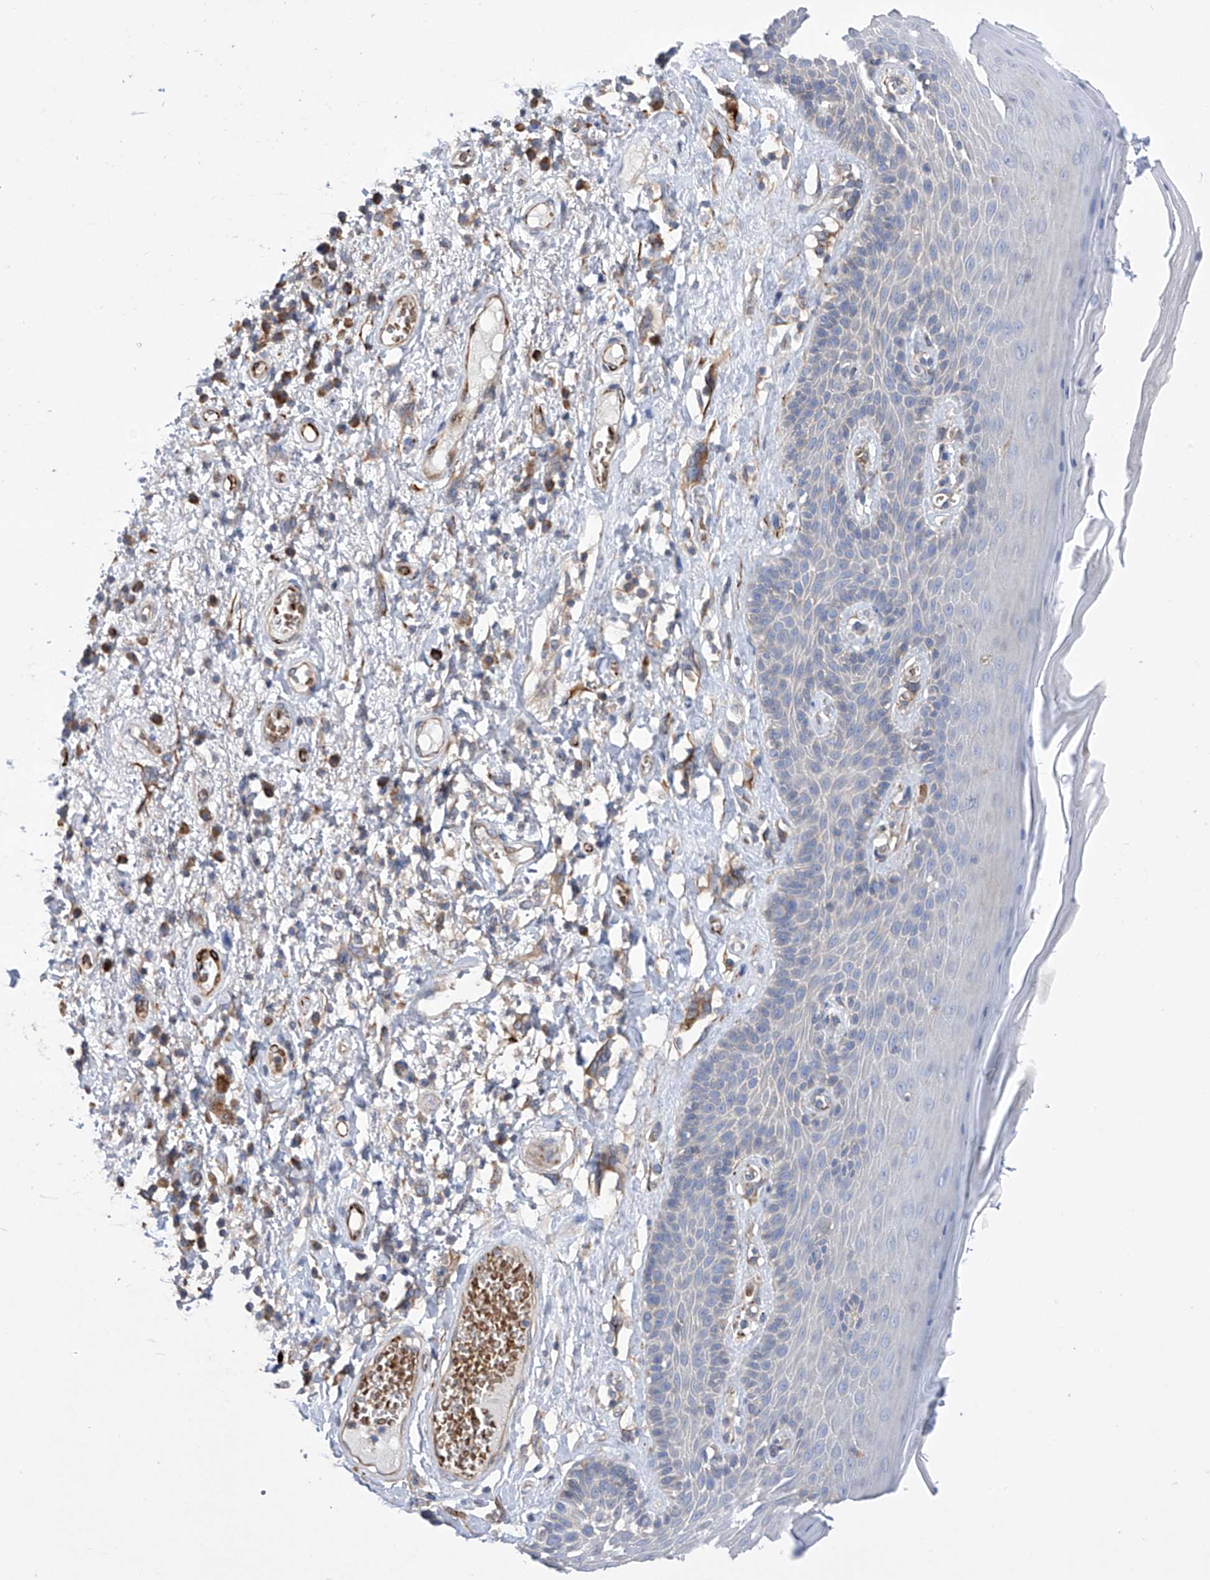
{"staining": {"intensity": "weak", "quantity": "<25%", "location": "cytoplasmic/membranous"}, "tissue": "skin", "cell_type": "Epidermal cells", "image_type": "normal", "snomed": [{"axis": "morphology", "description": "Normal tissue, NOS"}, {"axis": "topography", "description": "Anal"}], "caption": "Immunohistochemical staining of normal skin shows no significant staining in epidermal cells.", "gene": "NFATC4", "patient": {"sex": "male", "age": 69}}